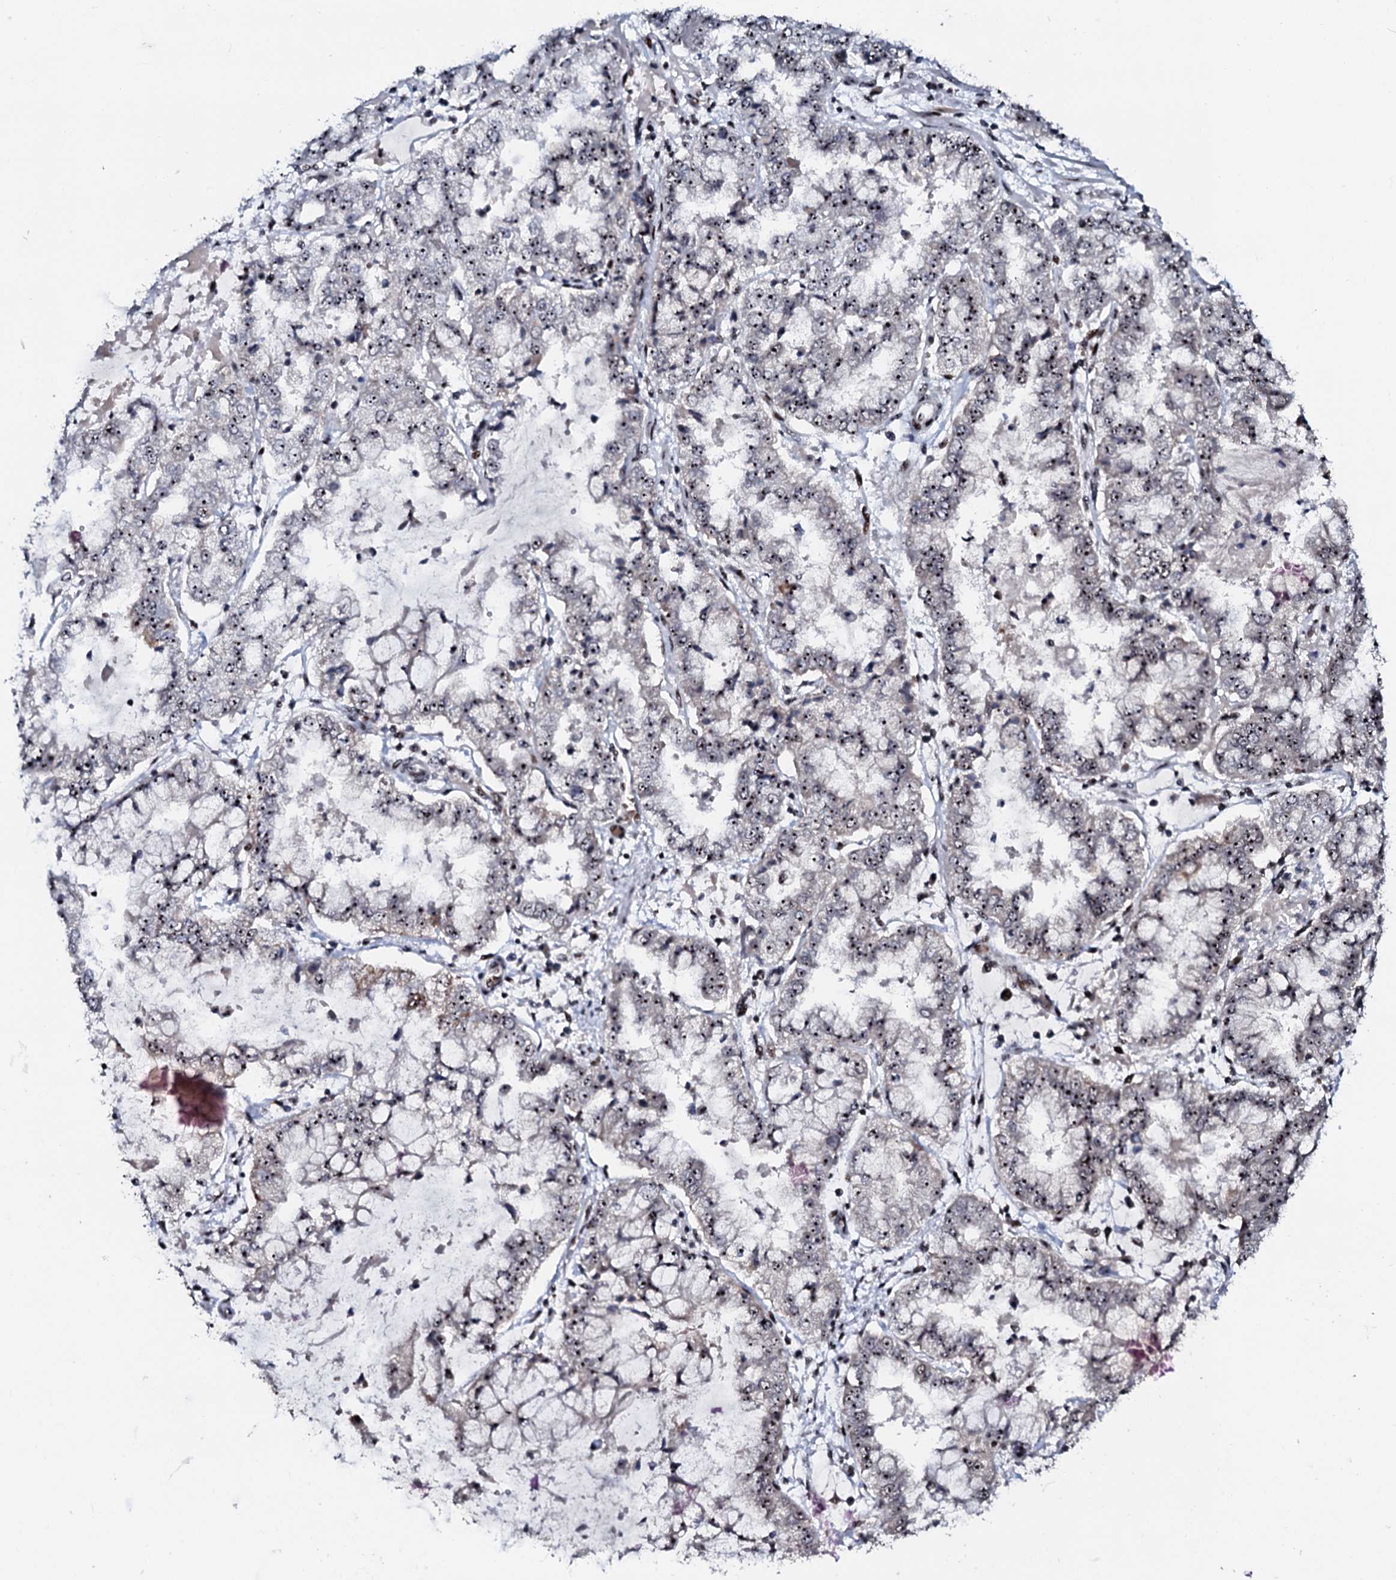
{"staining": {"intensity": "moderate", "quantity": "25%-75%", "location": "nuclear"}, "tissue": "stomach cancer", "cell_type": "Tumor cells", "image_type": "cancer", "snomed": [{"axis": "morphology", "description": "Adenocarcinoma, NOS"}, {"axis": "topography", "description": "Stomach"}], "caption": "Protein expression analysis of human adenocarcinoma (stomach) reveals moderate nuclear staining in approximately 25%-75% of tumor cells. (brown staining indicates protein expression, while blue staining denotes nuclei).", "gene": "NEUROG3", "patient": {"sex": "male", "age": 76}}